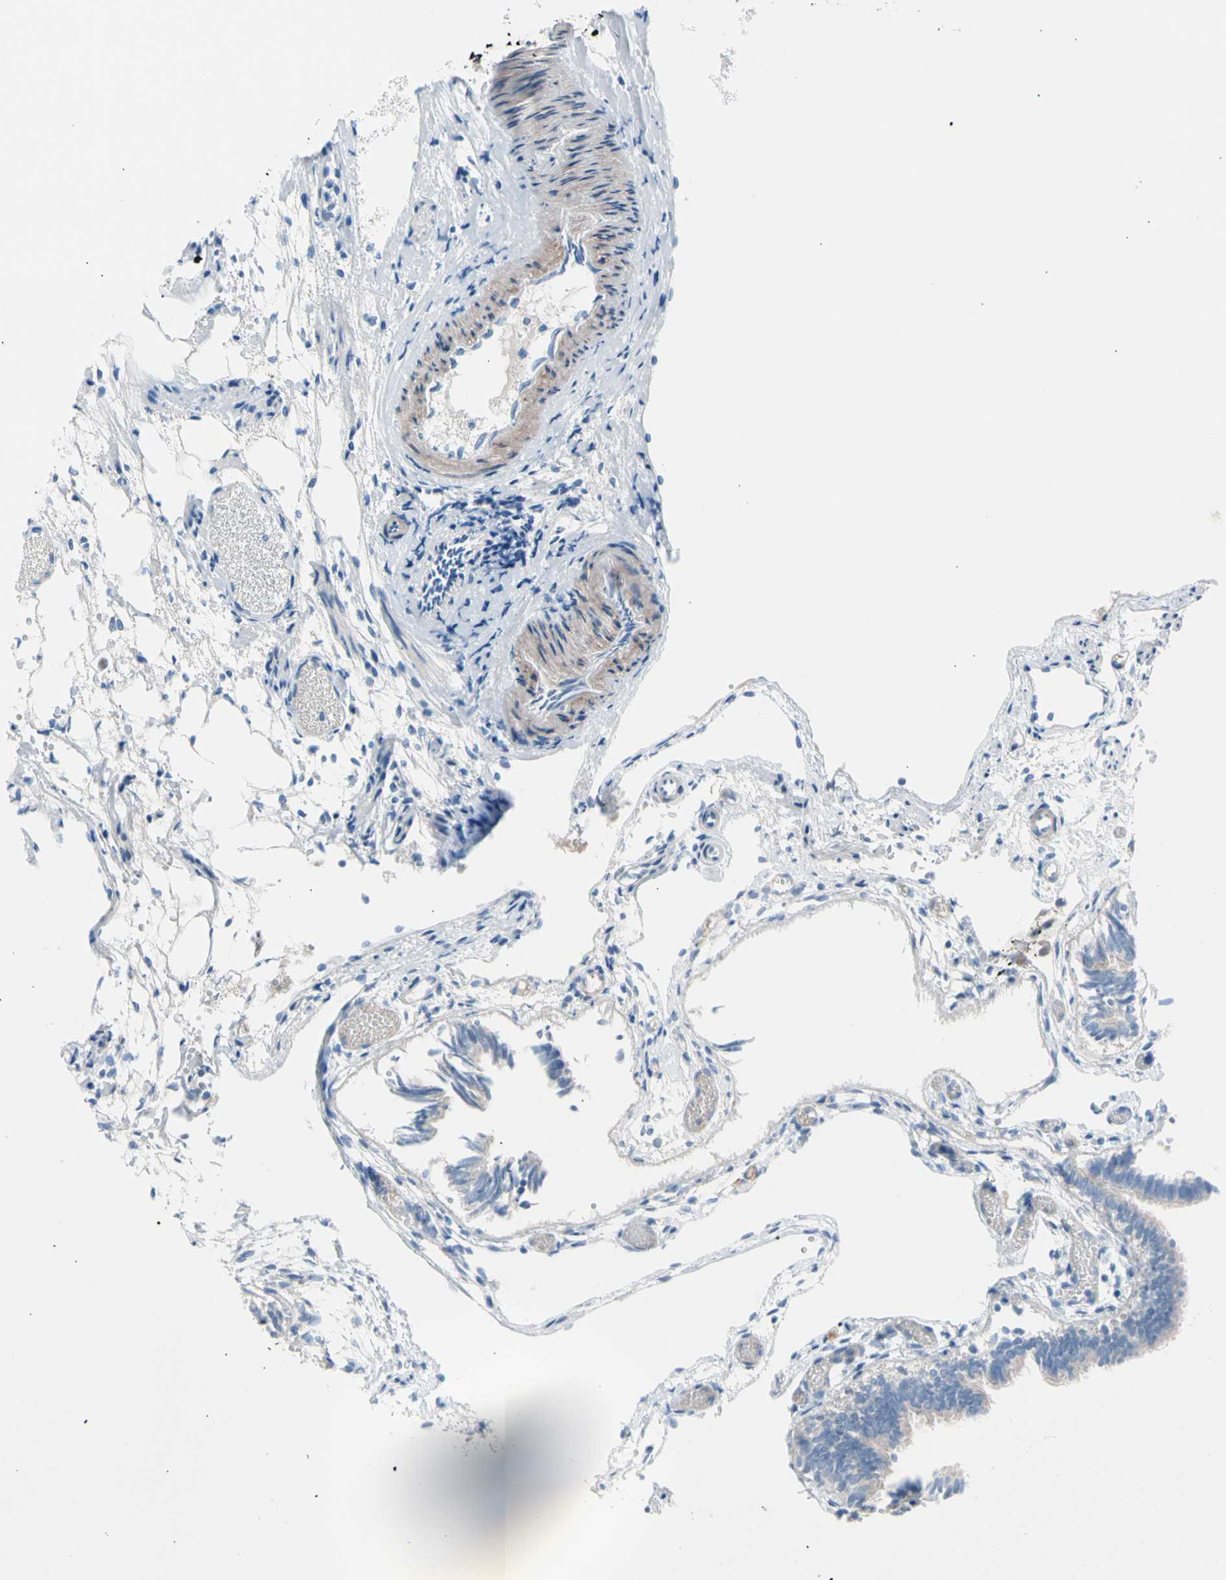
{"staining": {"intensity": "weak", "quantity": "<25%", "location": "cytoplasmic/membranous"}, "tissue": "fallopian tube", "cell_type": "Glandular cells", "image_type": "normal", "snomed": [{"axis": "morphology", "description": "Normal tissue, NOS"}, {"axis": "topography", "description": "Fallopian tube"}], "caption": "There is no significant staining in glandular cells of fallopian tube. (DAB (3,3'-diaminobenzidine) immunohistochemistry (IHC), high magnification).", "gene": "CASQ1", "patient": {"sex": "female", "age": 29}}